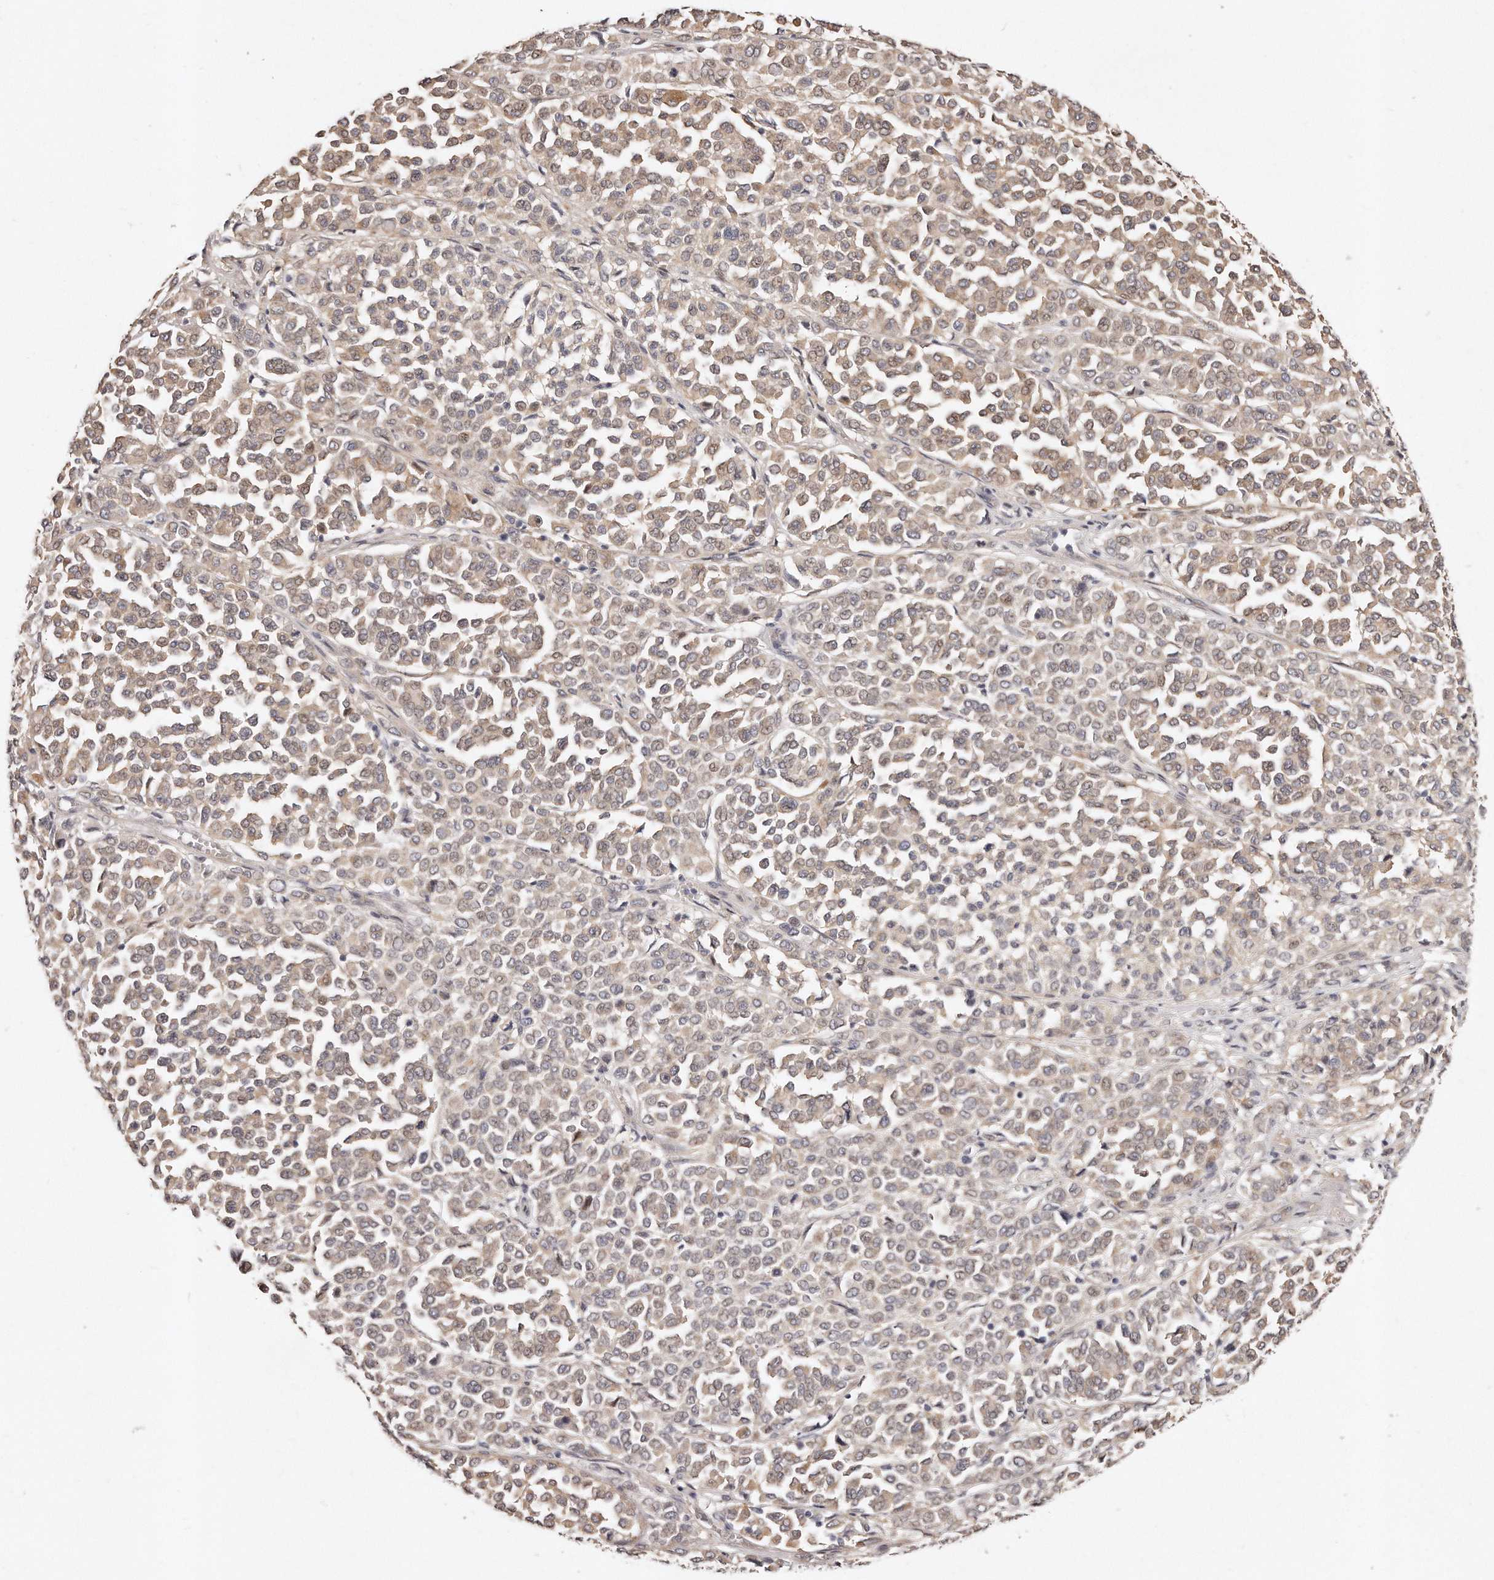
{"staining": {"intensity": "weak", "quantity": "25%-75%", "location": "cytoplasmic/membranous,nuclear"}, "tissue": "melanoma", "cell_type": "Tumor cells", "image_type": "cancer", "snomed": [{"axis": "morphology", "description": "Malignant melanoma, Metastatic site"}, {"axis": "topography", "description": "Pancreas"}], "caption": "Immunohistochemistry staining of malignant melanoma (metastatic site), which exhibits low levels of weak cytoplasmic/membranous and nuclear positivity in about 25%-75% of tumor cells indicating weak cytoplasmic/membranous and nuclear protein expression. The staining was performed using DAB (brown) for protein detection and nuclei were counterstained in hematoxylin (blue).", "gene": "CASZ1", "patient": {"sex": "female", "age": 30}}